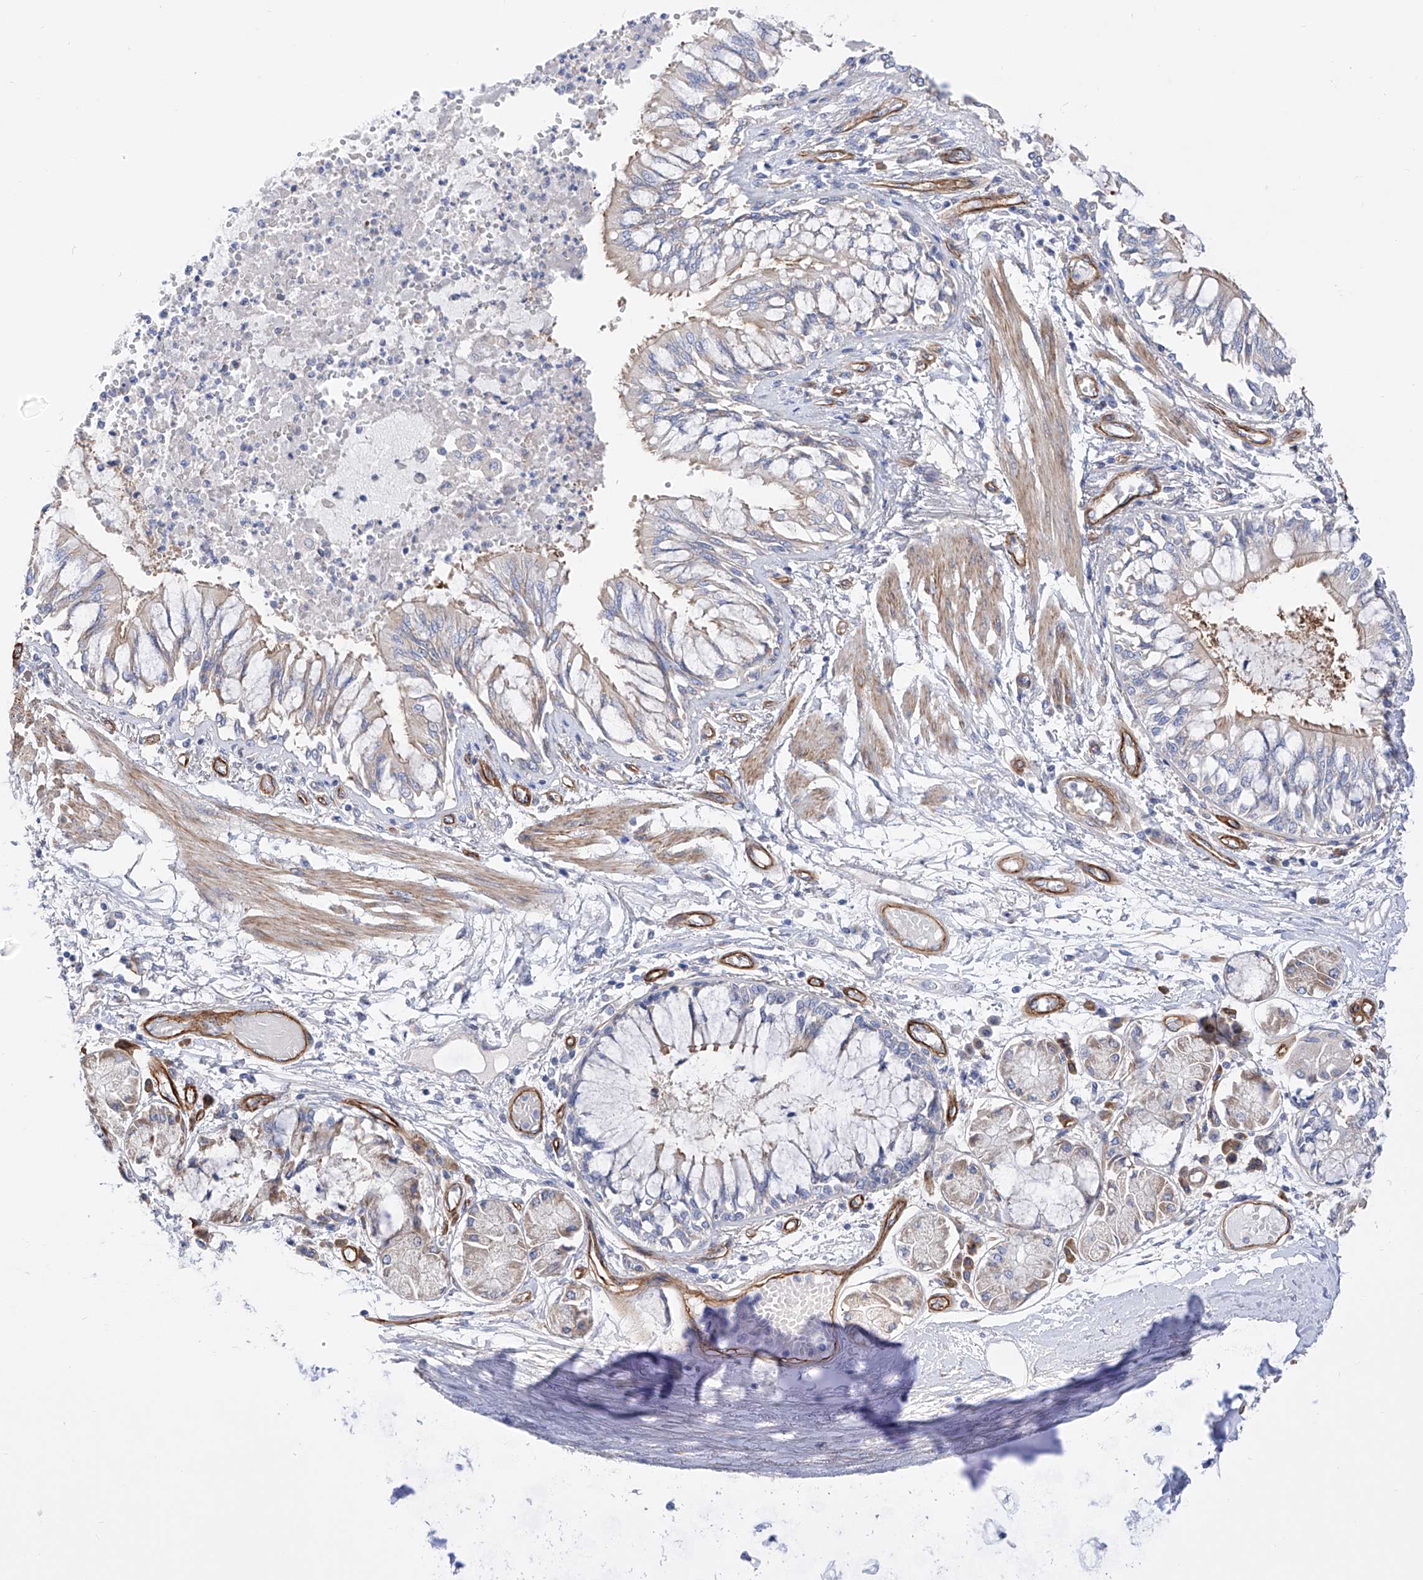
{"staining": {"intensity": "weak", "quantity": "25%-75%", "location": "cytoplasmic/membranous"}, "tissue": "bronchus", "cell_type": "Respiratory epithelial cells", "image_type": "normal", "snomed": [{"axis": "morphology", "description": "Normal tissue, NOS"}, {"axis": "topography", "description": "Cartilage tissue"}, {"axis": "topography", "description": "Bronchus"}, {"axis": "topography", "description": "Lung"}], "caption": "An image showing weak cytoplasmic/membranous expression in approximately 25%-75% of respiratory epithelial cells in unremarkable bronchus, as visualized by brown immunohistochemical staining.", "gene": "LCA5", "patient": {"sex": "female", "age": 49}}